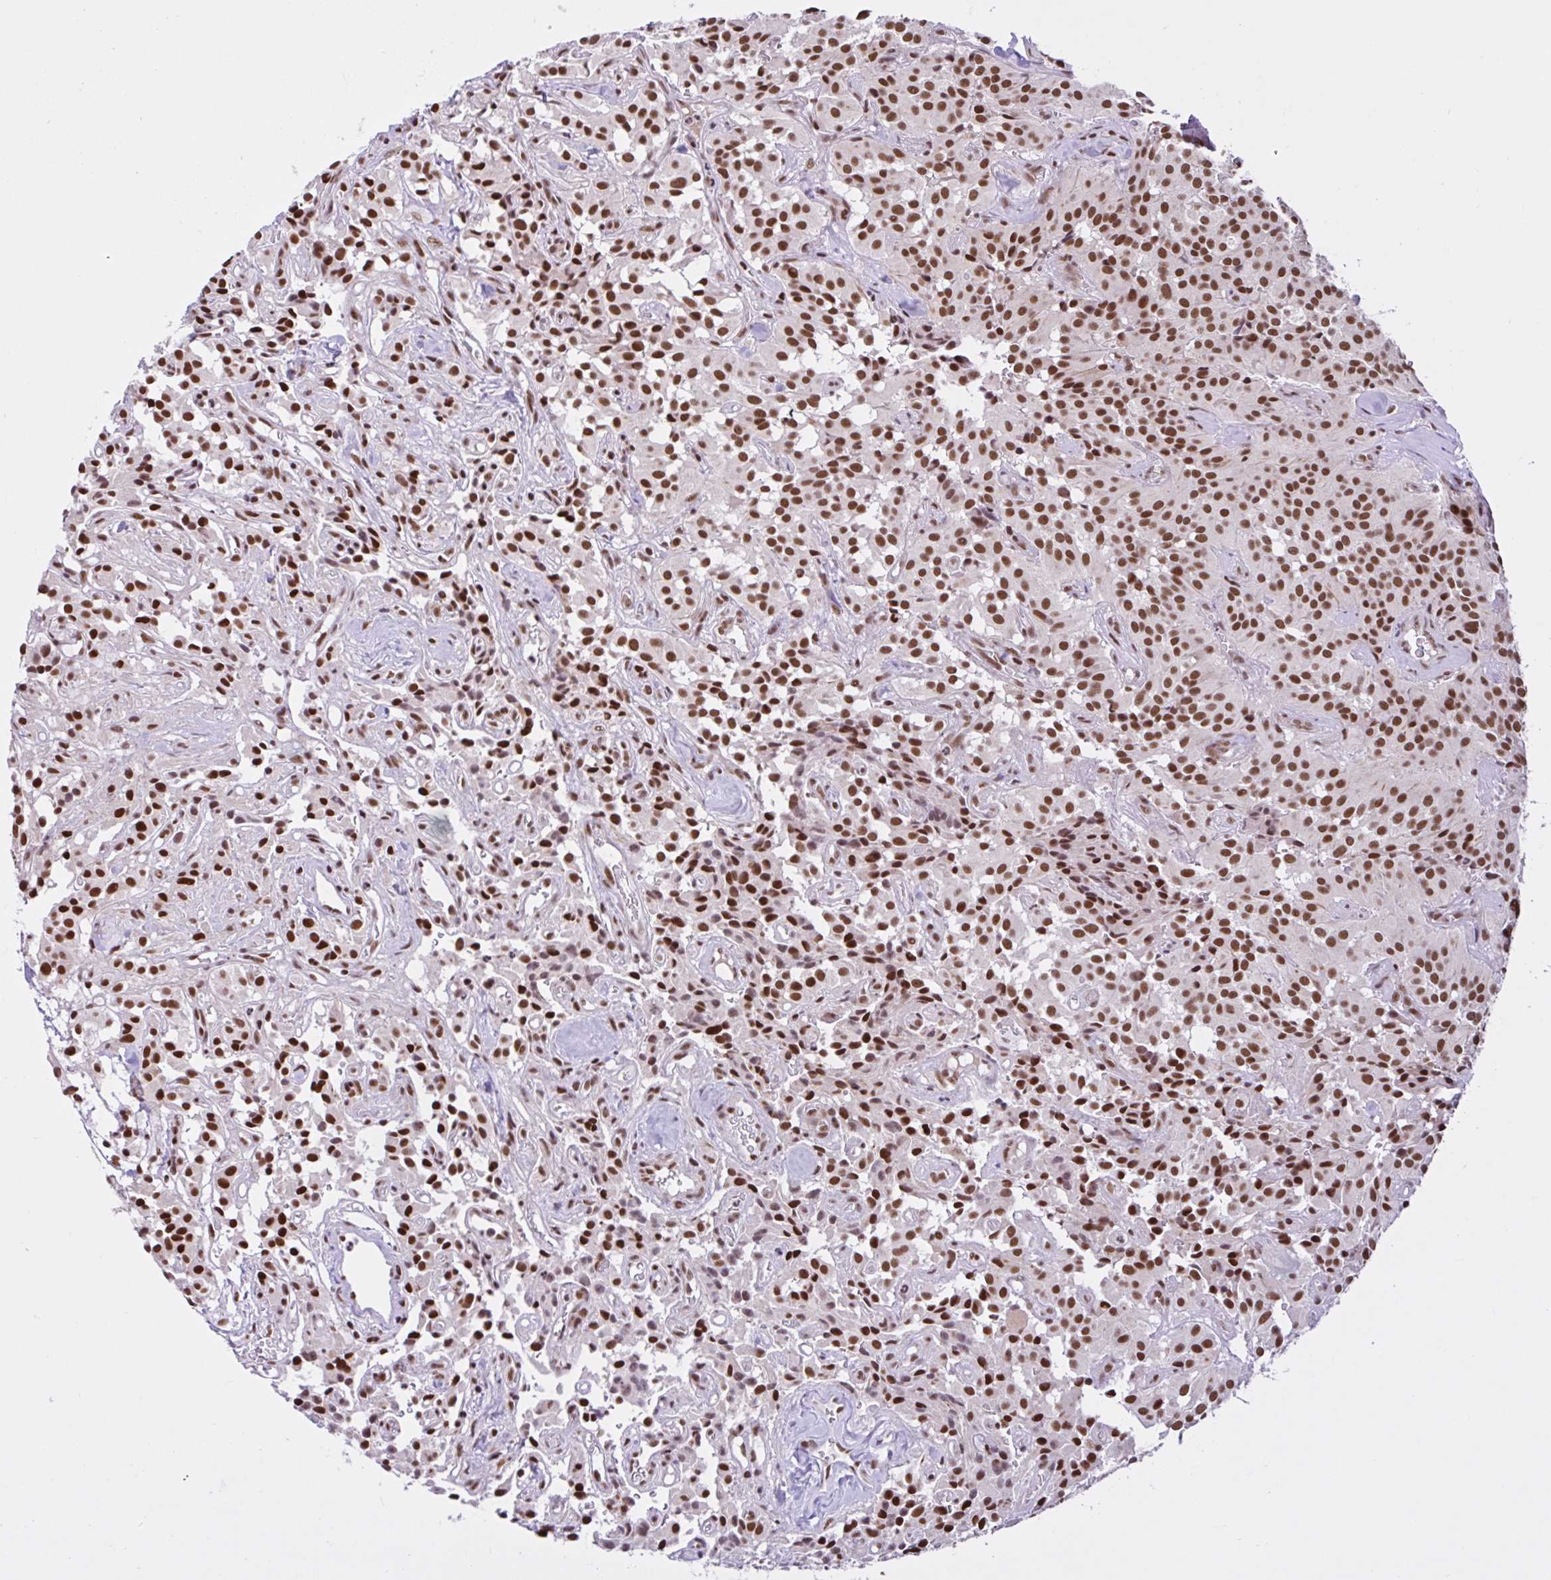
{"staining": {"intensity": "moderate", "quantity": ">75%", "location": "nuclear"}, "tissue": "glioma", "cell_type": "Tumor cells", "image_type": "cancer", "snomed": [{"axis": "morphology", "description": "Glioma, malignant, Low grade"}, {"axis": "topography", "description": "Brain"}], "caption": "Protein expression by immunohistochemistry (IHC) shows moderate nuclear expression in approximately >75% of tumor cells in glioma.", "gene": "CCDC12", "patient": {"sex": "male", "age": 42}}